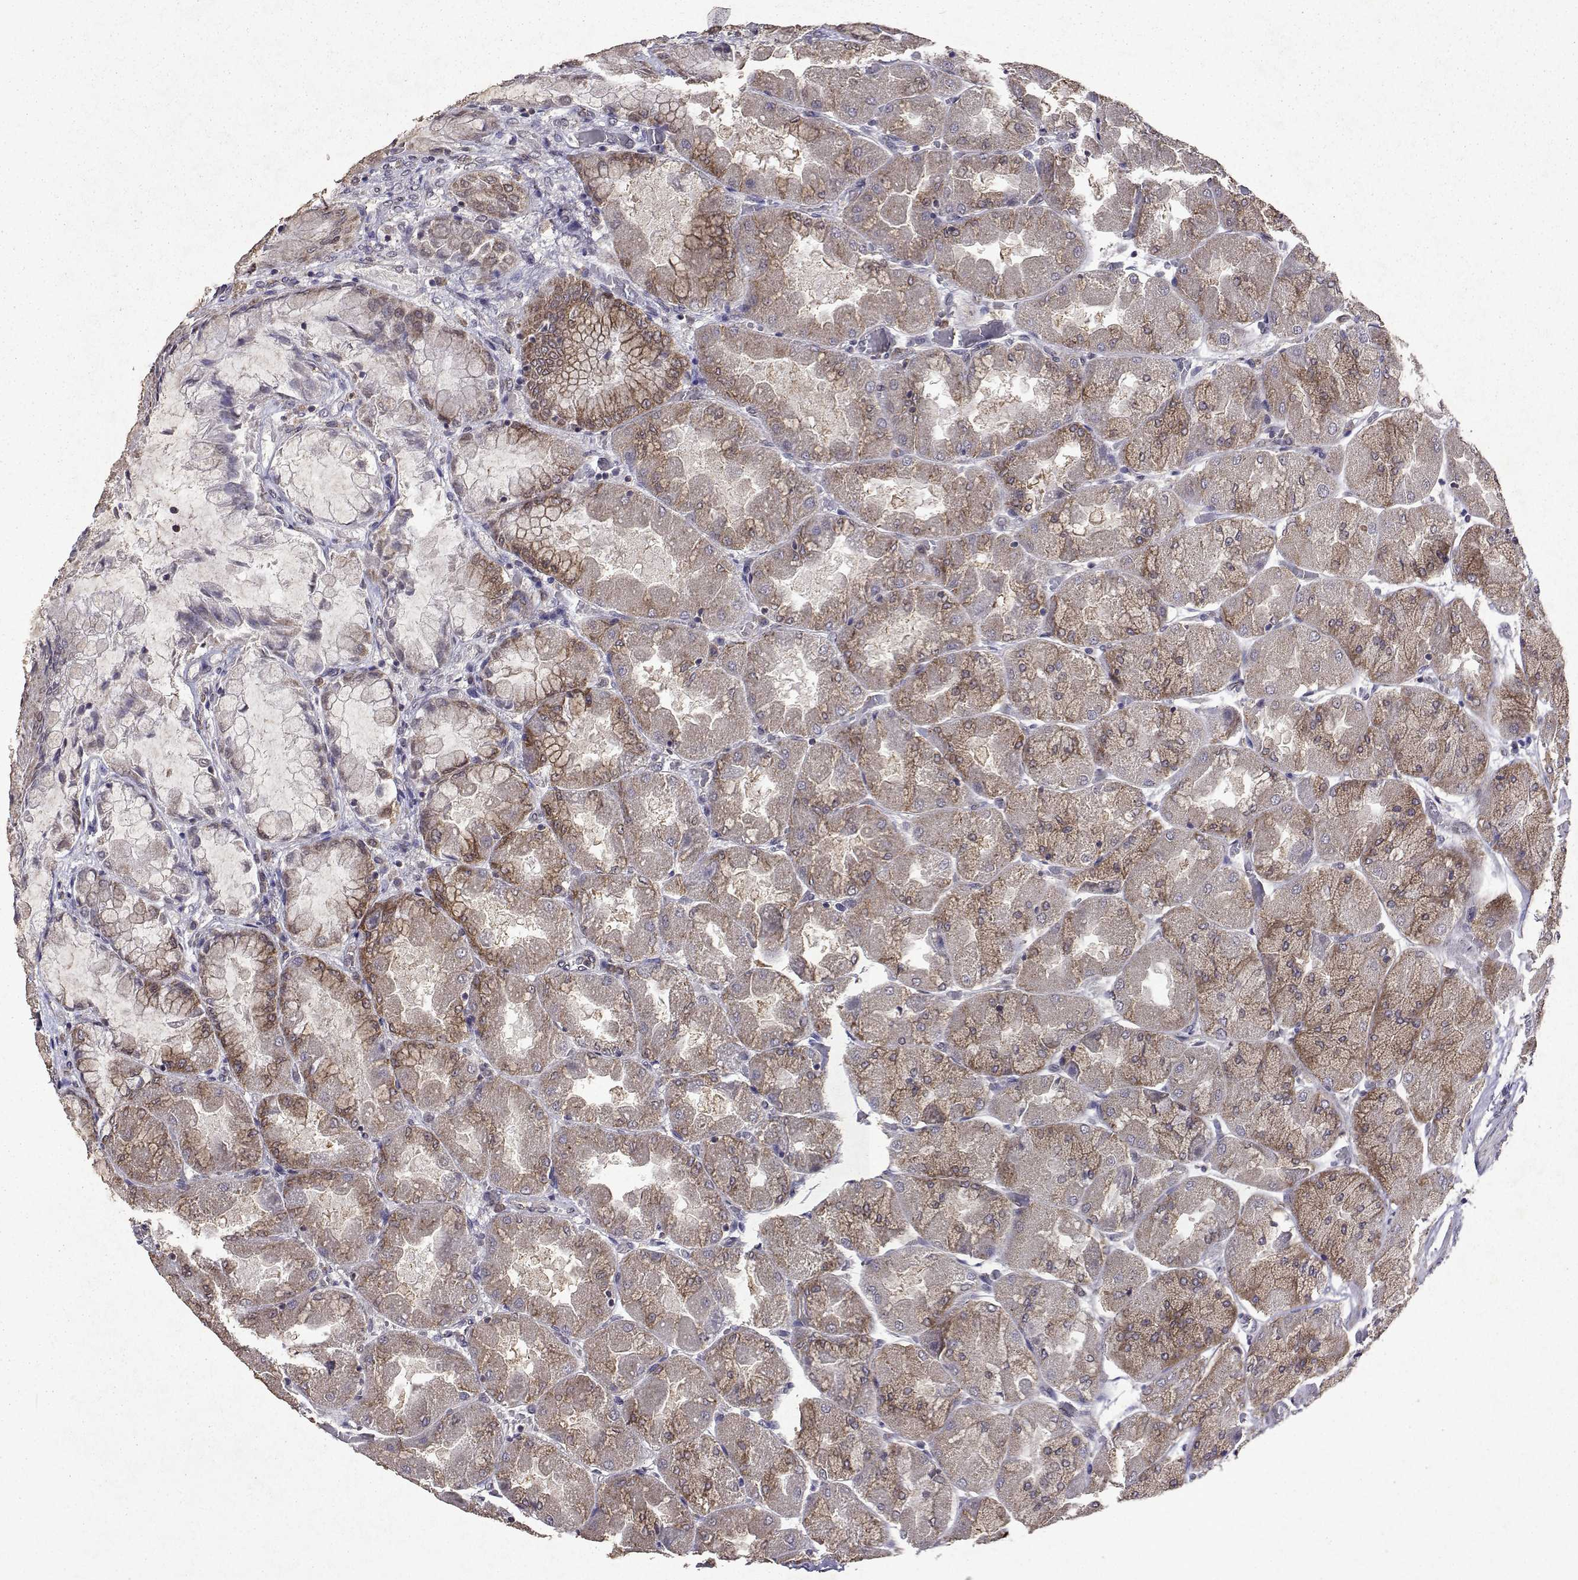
{"staining": {"intensity": "moderate", "quantity": ">75%", "location": "cytoplasmic/membranous"}, "tissue": "stomach", "cell_type": "Glandular cells", "image_type": "normal", "snomed": [{"axis": "morphology", "description": "Normal tissue, NOS"}, {"axis": "topography", "description": "Stomach"}], "caption": "Moderate cytoplasmic/membranous protein positivity is seen in about >75% of glandular cells in stomach. The staining was performed using DAB, with brown indicating positive protein expression. Nuclei are stained blue with hematoxylin.", "gene": "TARBP2", "patient": {"sex": "female", "age": 61}}